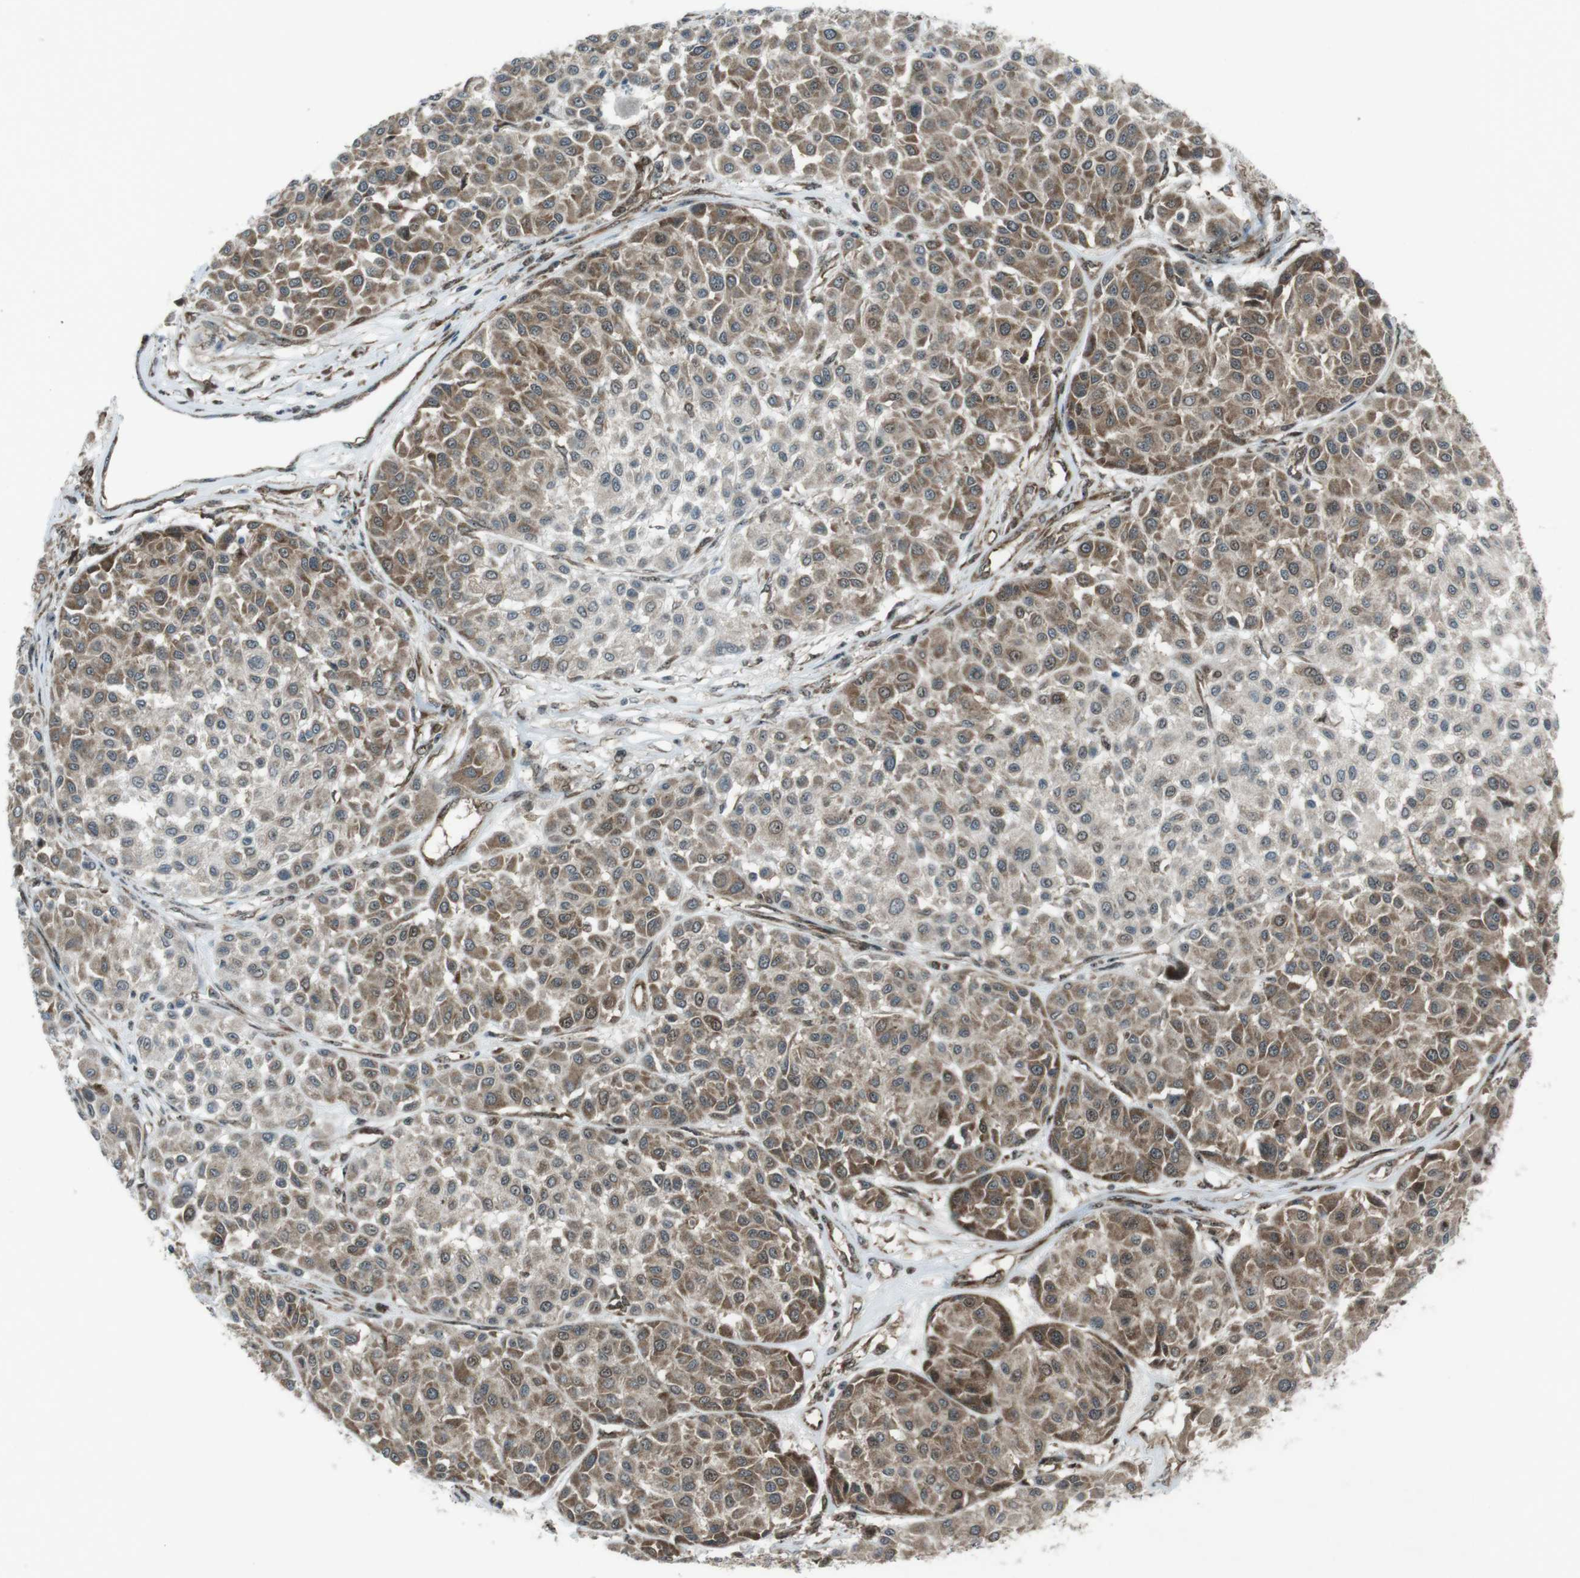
{"staining": {"intensity": "moderate", "quantity": ">75%", "location": "cytoplasmic/membranous"}, "tissue": "melanoma", "cell_type": "Tumor cells", "image_type": "cancer", "snomed": [{"axis": "morphology", "description": "Malignant melanoma, Metastatic site"}, {"axis": "topography", "description": "Soft tissue"}], "caption": "Protein expression analysis of malignant melanoma (metastatic site) shows moderate cytoplasmic/membranous staining in approximately >75% of tumor cells.", "gene": "CSNK1D", "patient": {"sex": "male", "age": 41}}